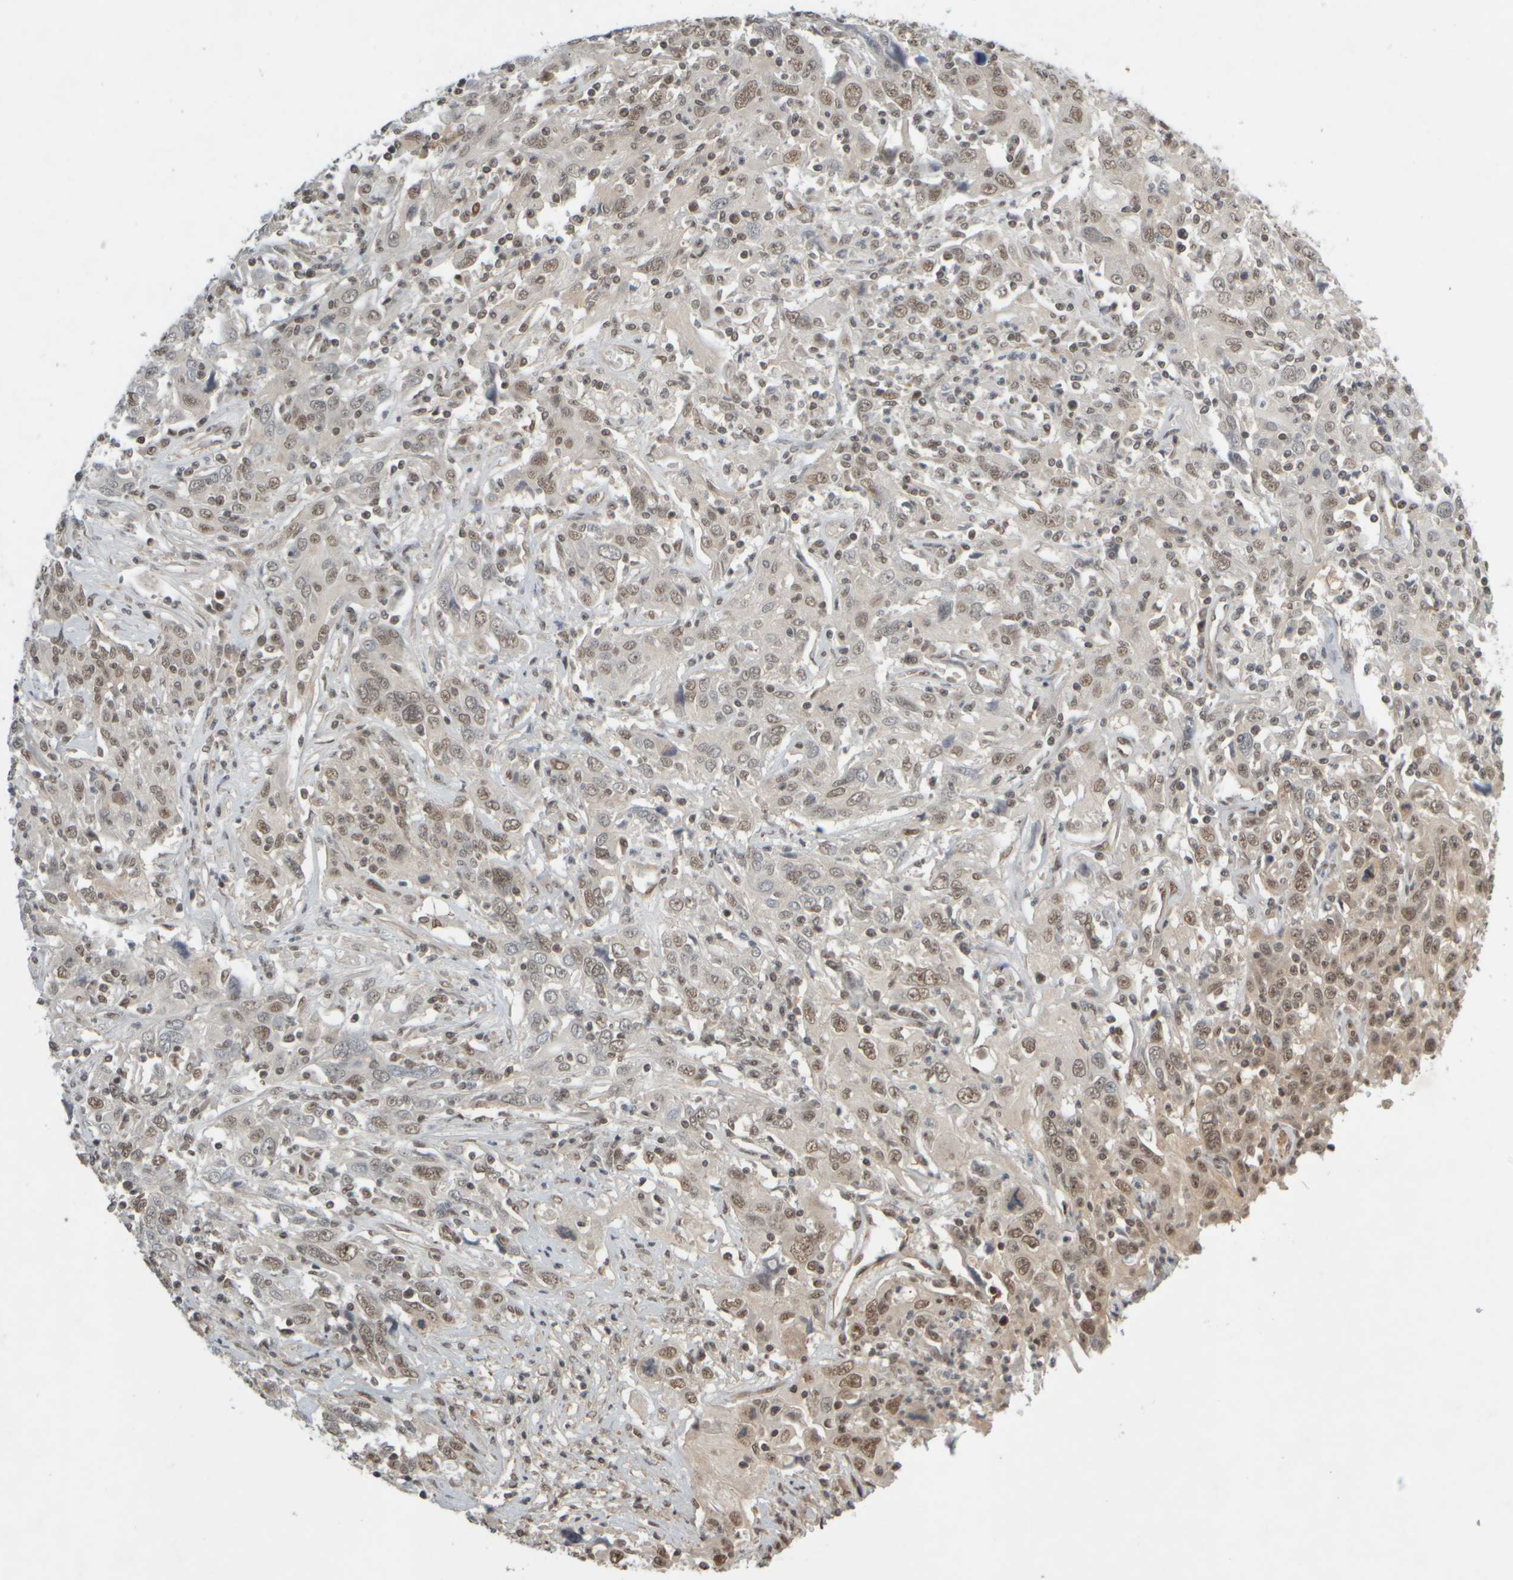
{"staining": {"intensity": "weak", "quantity": ">75%", "location": "nuclear"}, "tissue": "cervical cancer", "cell_type": "Tumor cells", "image_type": "cancer", "snomed": [{"axis": "morphology", "description": "Squamous cell carcinoma, NOS"}, {"axis": "topography", "description": "Cervix"}], "caption": "Cervical cancer (squamous cell carcinoma) stained for a protein (brown) reveals weak nuclear positive staining in approximately >75% of tumor cells.", "gene": "SYNRG", "patient": {"sex": "female", "age": 46}}